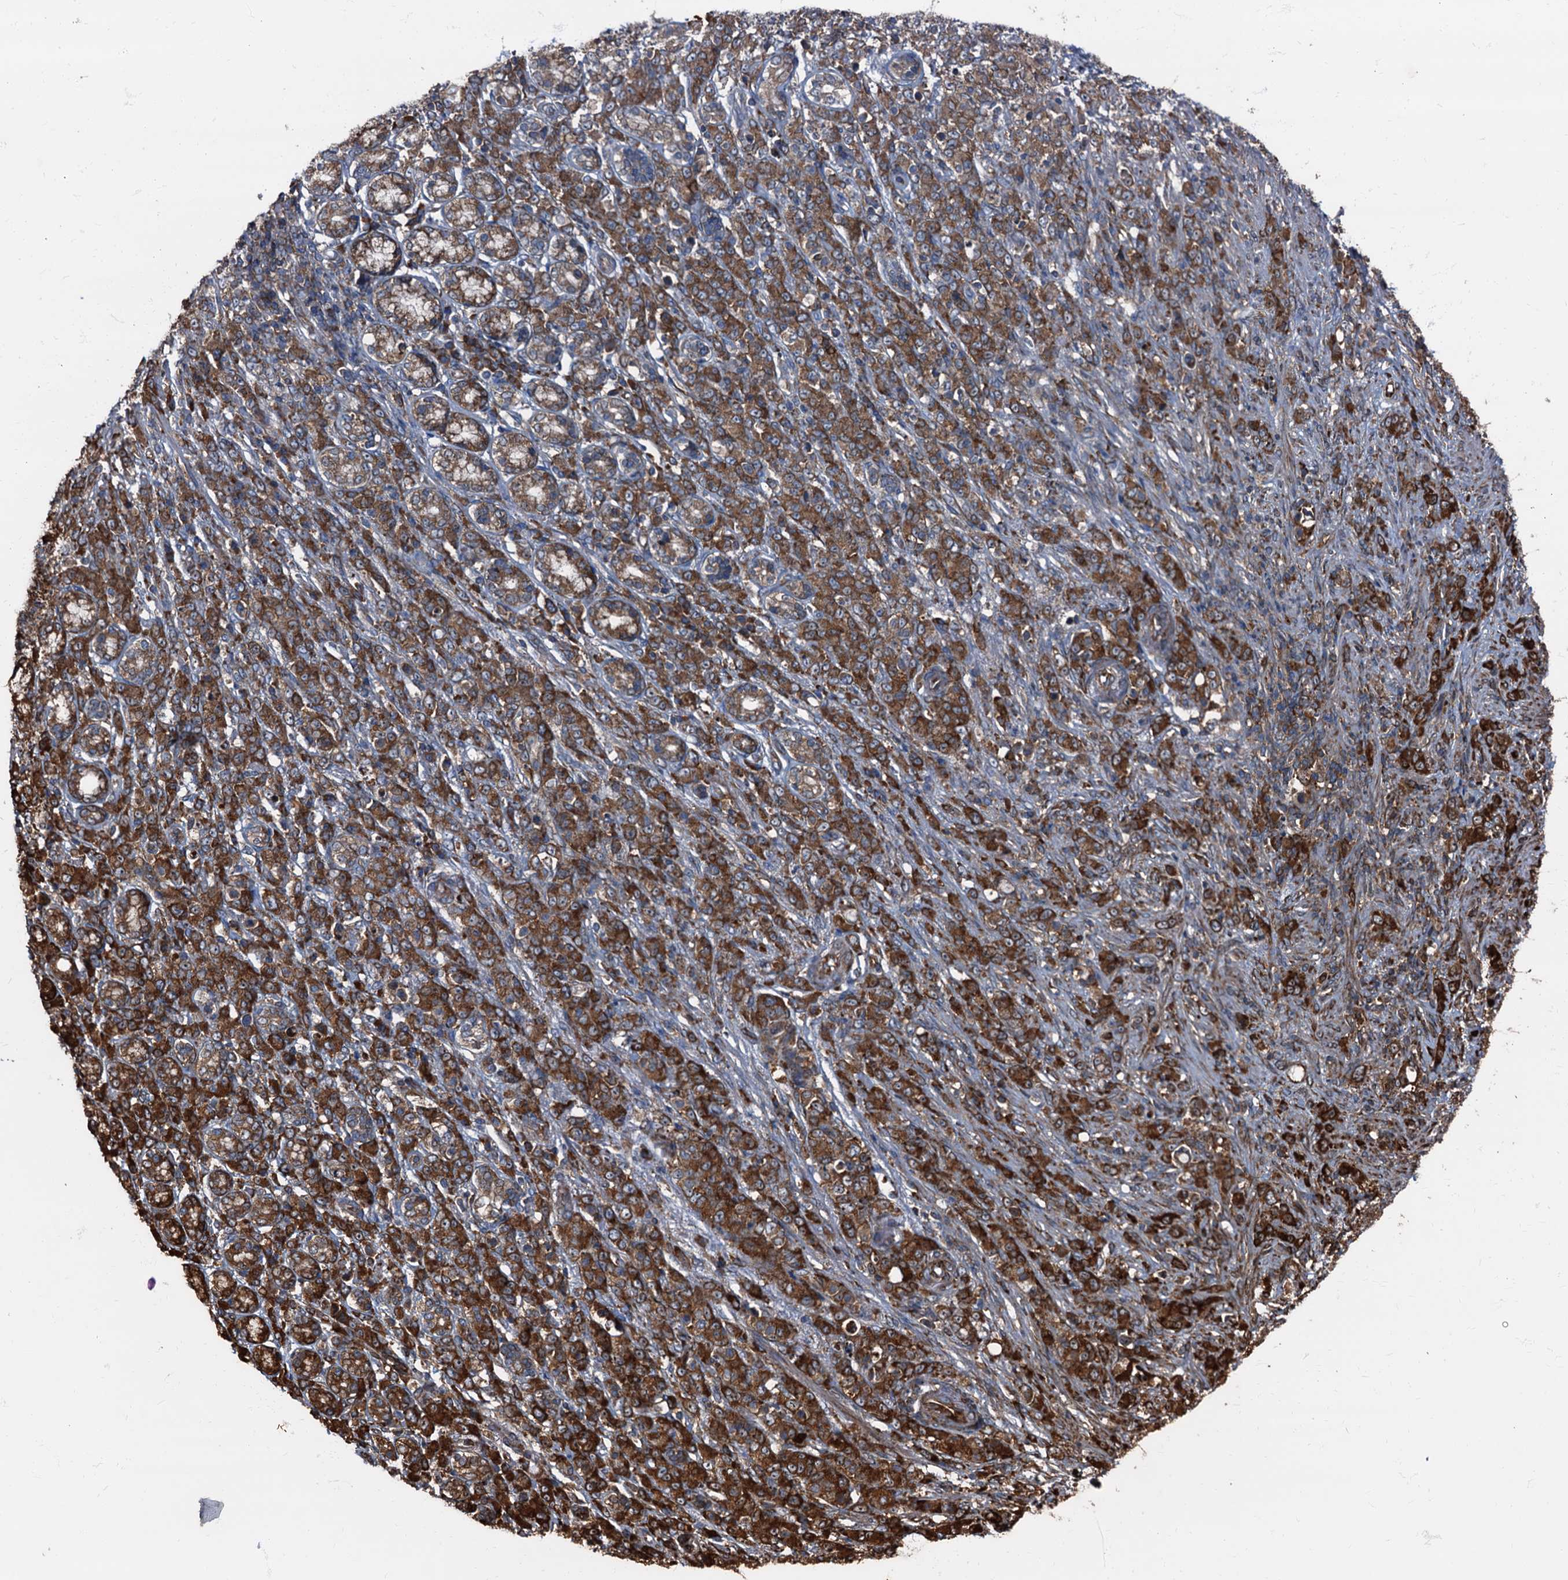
{"staining": {"intensity": "strong", "quantity": ">75%", "location": "cytoplasmic/membranous"}, "tissue": "stomach cancer", "cell_type": "Tumor cells", "image_type": "cancer", "snomed": [{"axis": "morphology", "description": "Adenocarcinoma, NOS"}, {"axis": "topography", "description": "Stomach"}], "caption": "DAB (3,3'-diaminobenzidine) immunohistochemical staining of adenocarcinoma (stomach) exhibits strong cytoplasmic/membranous protein staining in approximately >75% of tumor cells. The staining is performed using DAB brown chromogen to label protein expression. The nuclei are counter-stained blue using hematoxylin.", "gene": "ATP2C1", "patient": {"sex": "female", "age": 79}}